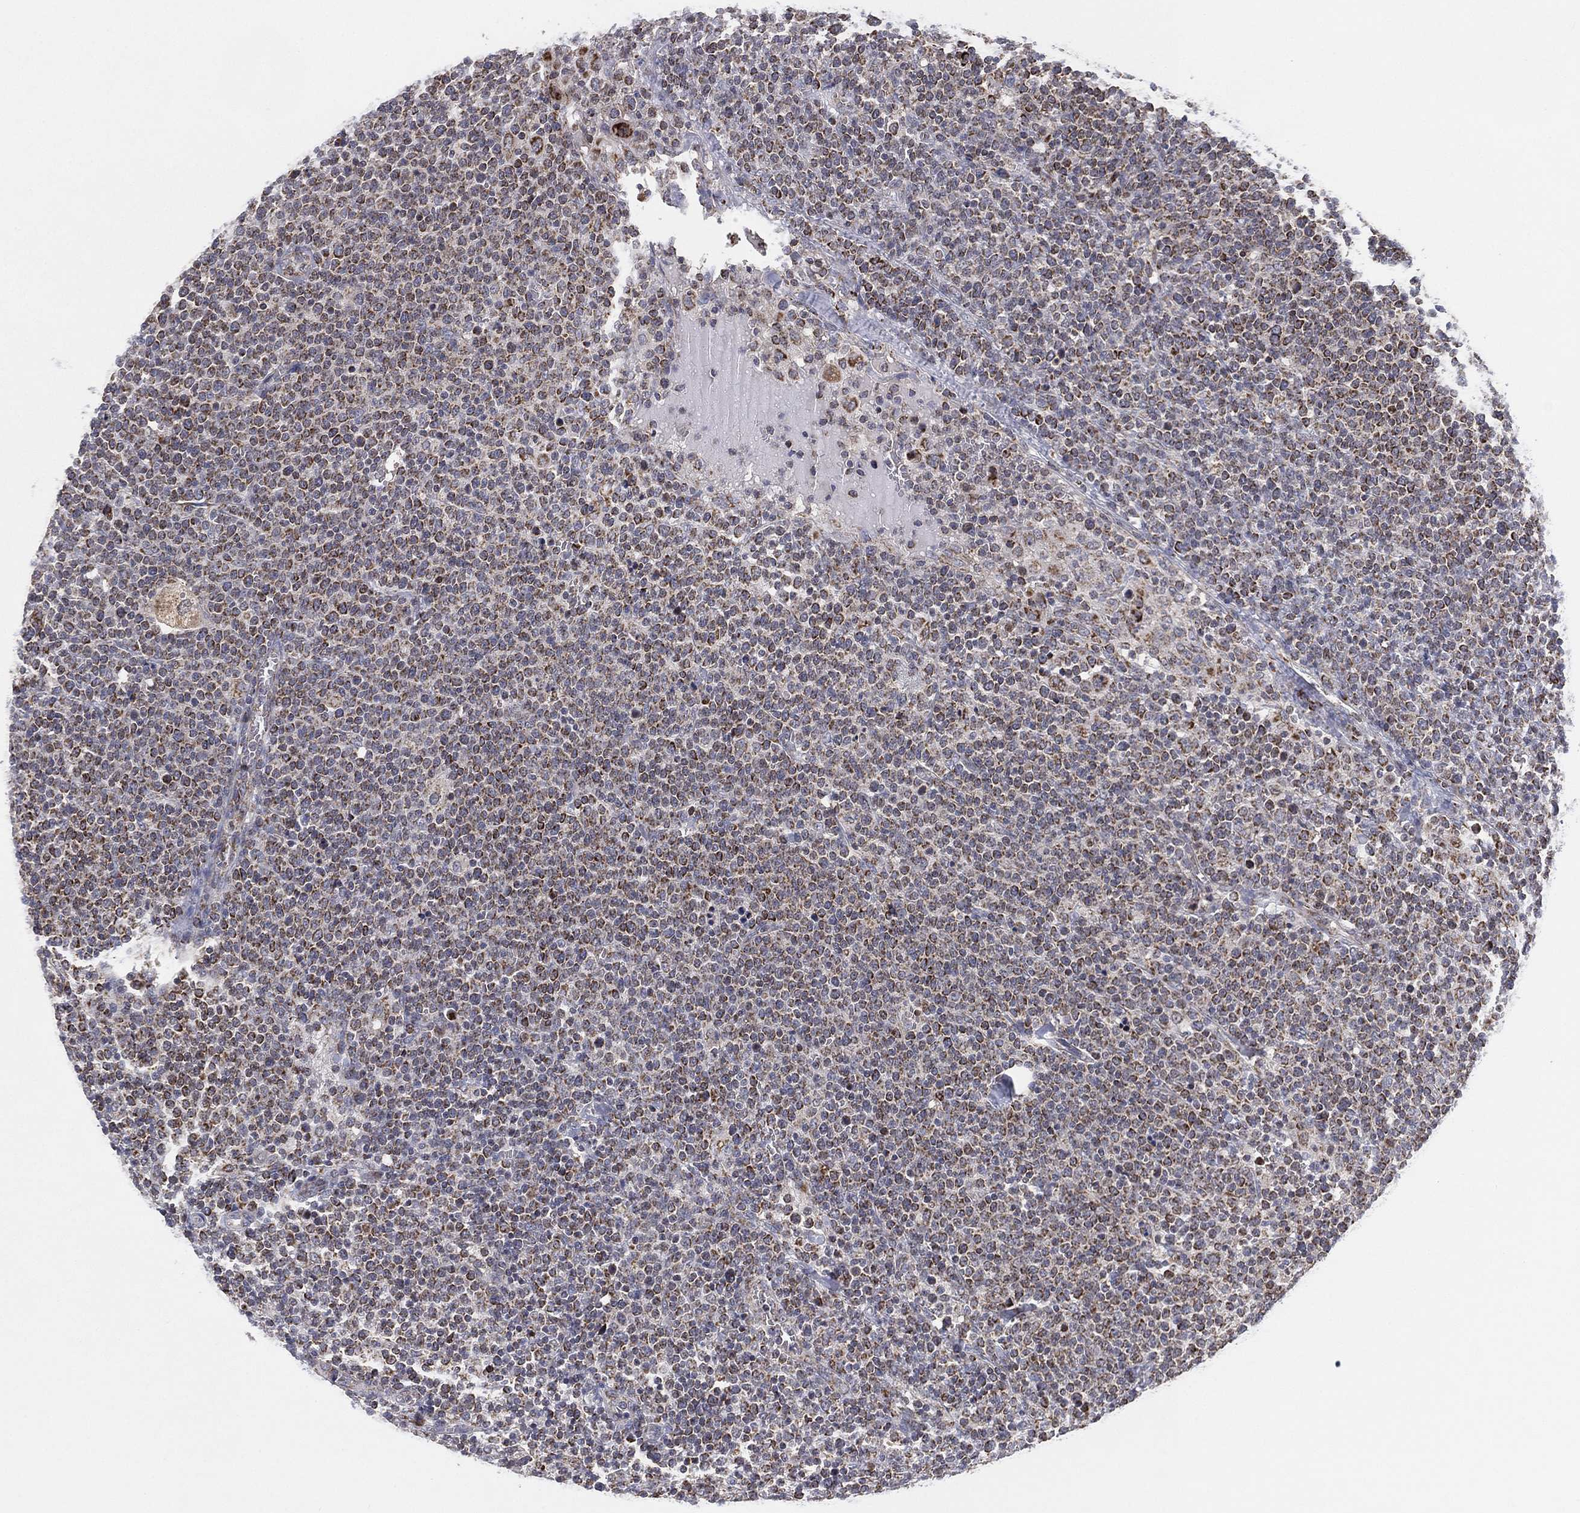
{"staining": {"intensity": "moderate", "quantity": ">75%", "location": "cytoplasmic/membranous"}, "tissue": "lymphoma", "cell_type": "Tumor cells", "image_type": "cancer", "snomed": [{"axis": "morphology", "description": "Malignant lymphoma, non-Hodgkin's type, High grade"}, {"axis": "topography", "description": "Lymph node"}], "caption": "Immunohistochemistry (IHC) photomicrograph of human malignant lymphoma, non-Hodgkin's type (high-grade) stained for a protein (brown), which demonstrates medium levels of moderate cytoplasmic/membranous expression in approximately >75% of tumor cells.", "gene": "PSMG4", "patient": {"sex": "male", "age": 61}}